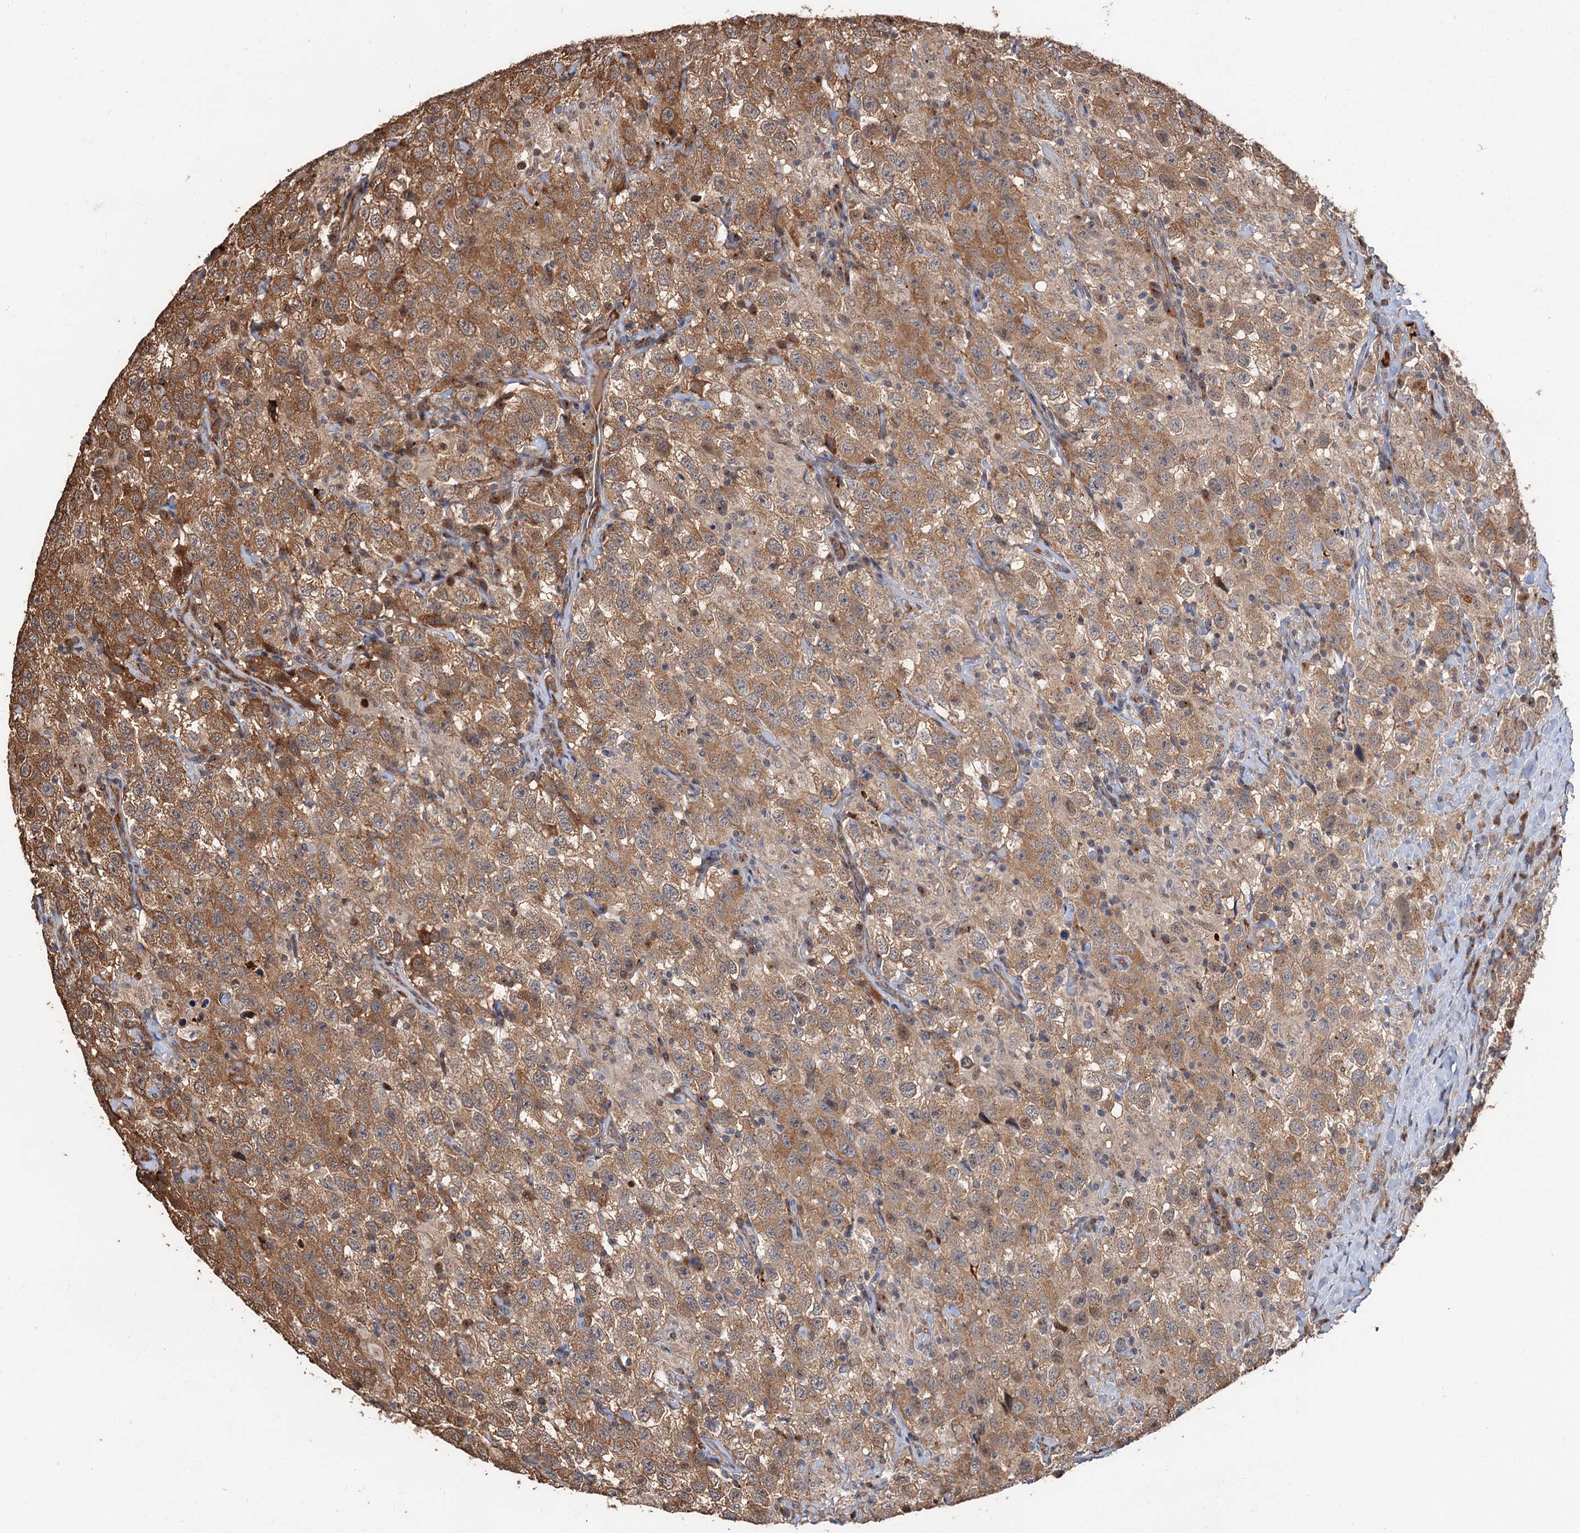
{"staining": {"intensity": "moderate", "quantity": ">75%", "location": "cytoplasmic/membranous"}, "tissue": "testis cancer", "cell_type": "Tumor cells", "image_type": "cancer", "snomed": [{"axis": "morphology", "description": "Seminoma, NOS"}, {"axis": "topography", "description": "Testis"}], "caption": "Immunohistochemical staining of seminoma (testis) demonstrates medium levels of moderate cytoplasmic/membranous protein positivity in about >75% of tumor cells.", "gene": "DEXI", "patient": {"sex": "male", "age": 41}}